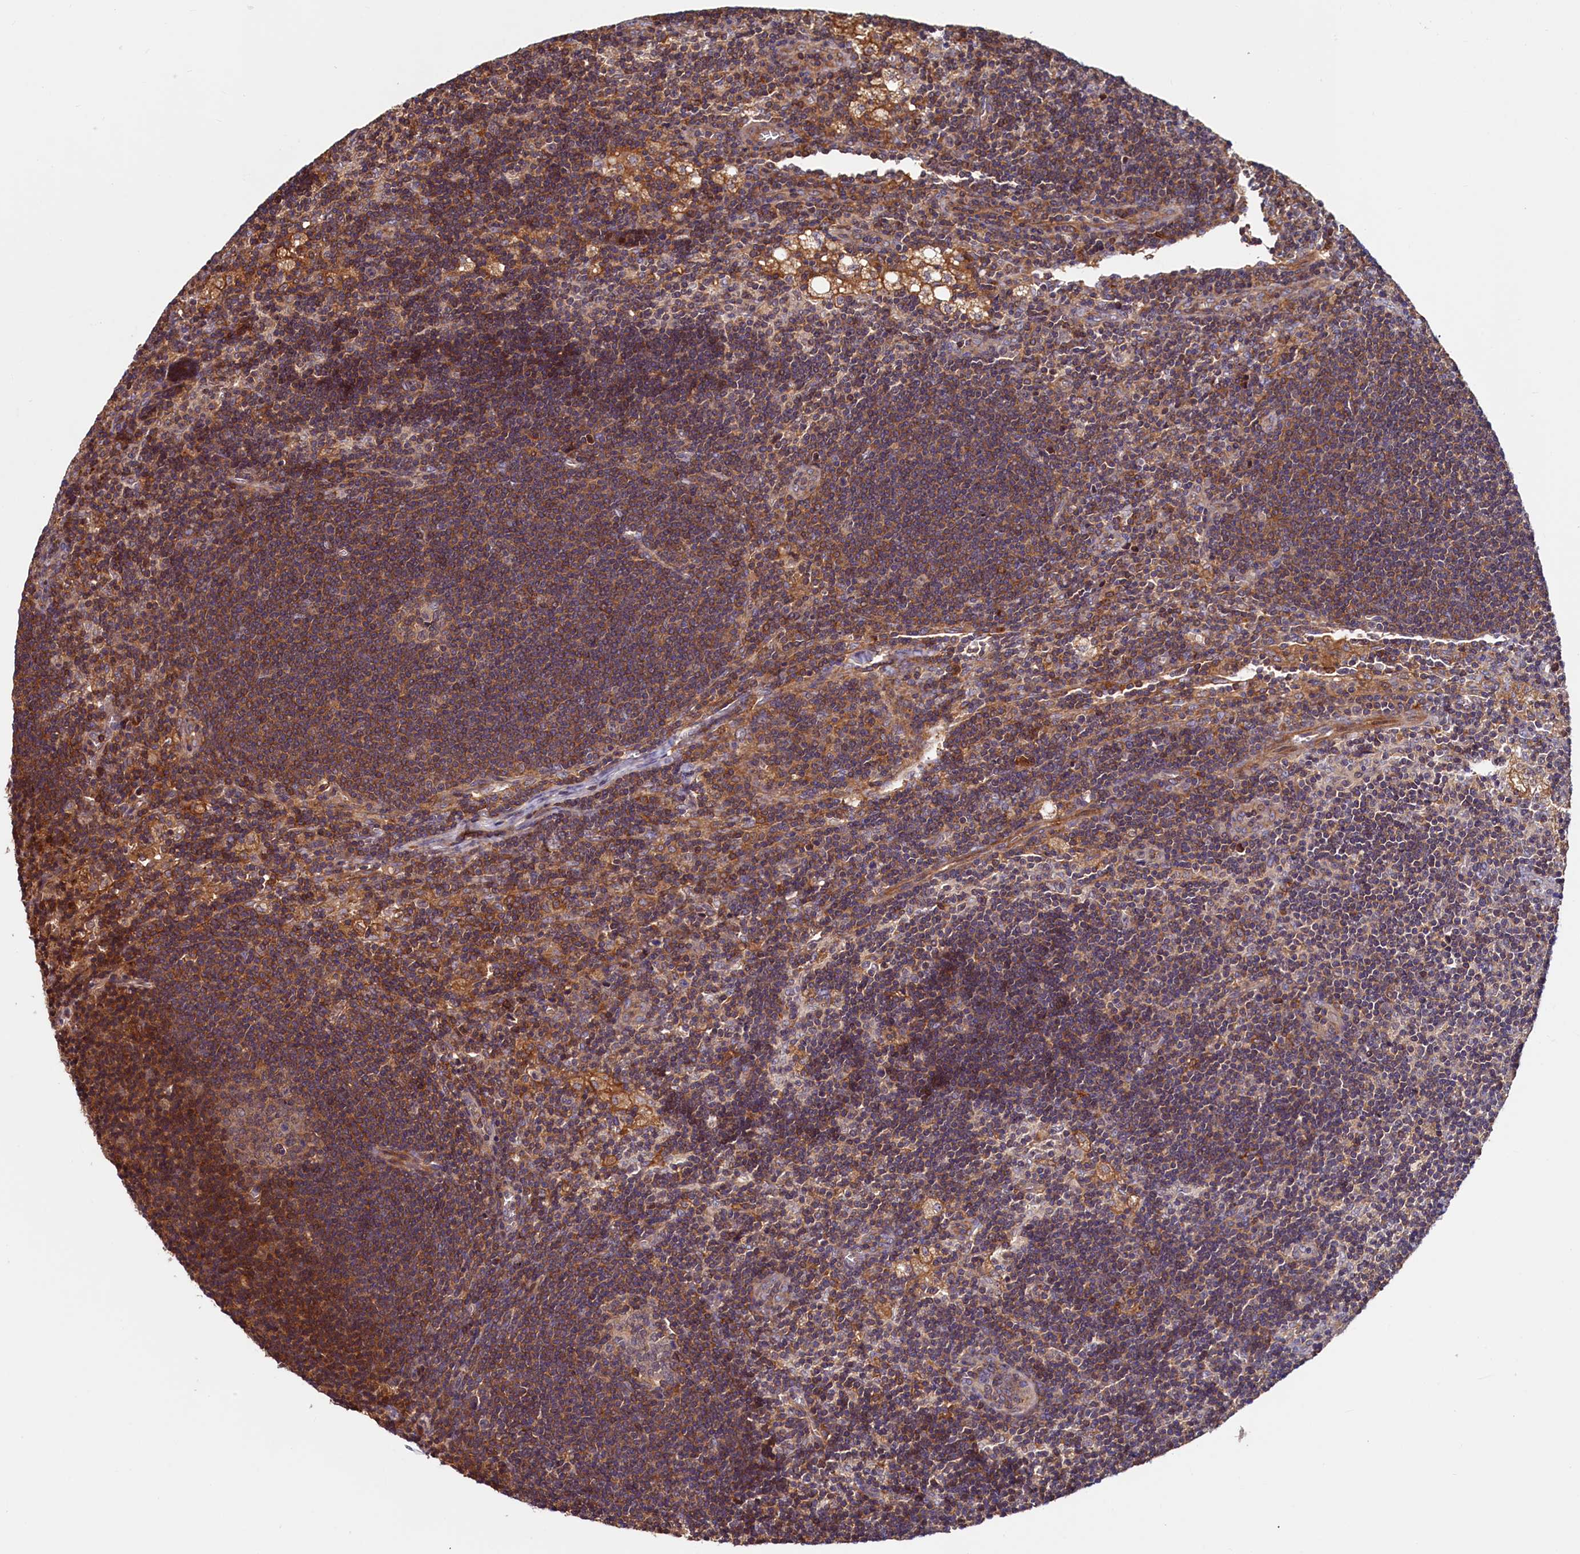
{"staining": {"intensity": "moderate", "quantity": "25%-75%", "location": "cytoplasmic/membranous"}, "tissue": "lymph node", "cell_type": "Germinal center cells", "image_type": "normal", "snomed": [{"axis": "morphology", "description": "Normal tissue, NOS"}, {"axis": "topography", "description": "Lymph node"}], "caption": "Immunohistochemical staining of unremarkable human lymph node shows 25%-75% levels of moderate cytoplasmic/membranous protein expression in approximately 25%-75% of germinal center cells.", "gene": "DUOXA1", "patient": {"sex": "male", "age": 24}}